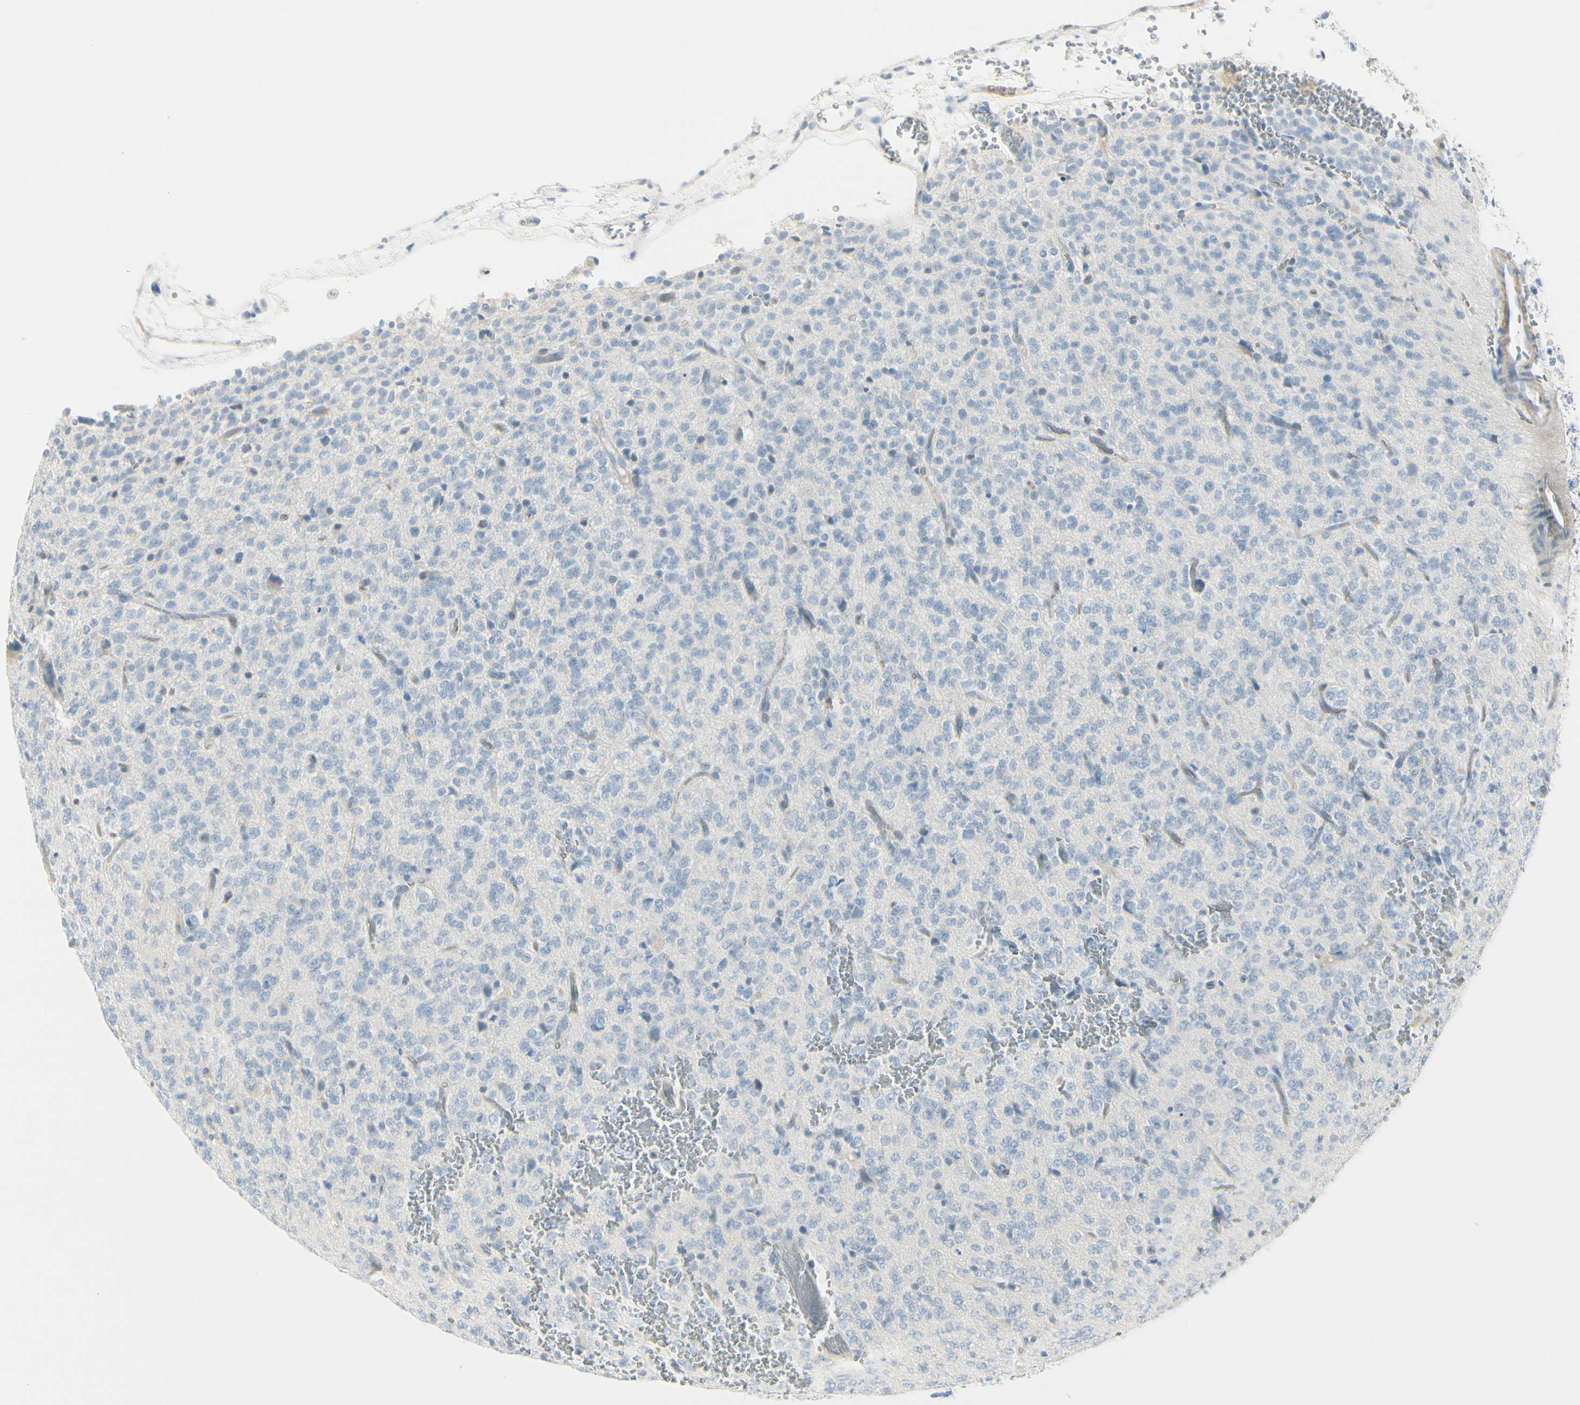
{"staining": {"intensity": "negative", "quantity": "none", "location": "none"}, "tissue": "glioma", "cell_type": "Tumor cells", "image_type": "cancer", "snomed": [{"axis": "morphology", "description": "Glioma, malignant, Low grade"}, {"axis": "topography", "description": "Brain"}], "caption": "Tumor cells show no significant protein staining in glioma.", "gene": "CDHR5", "patient": {"sex": "male", "age": 38}}